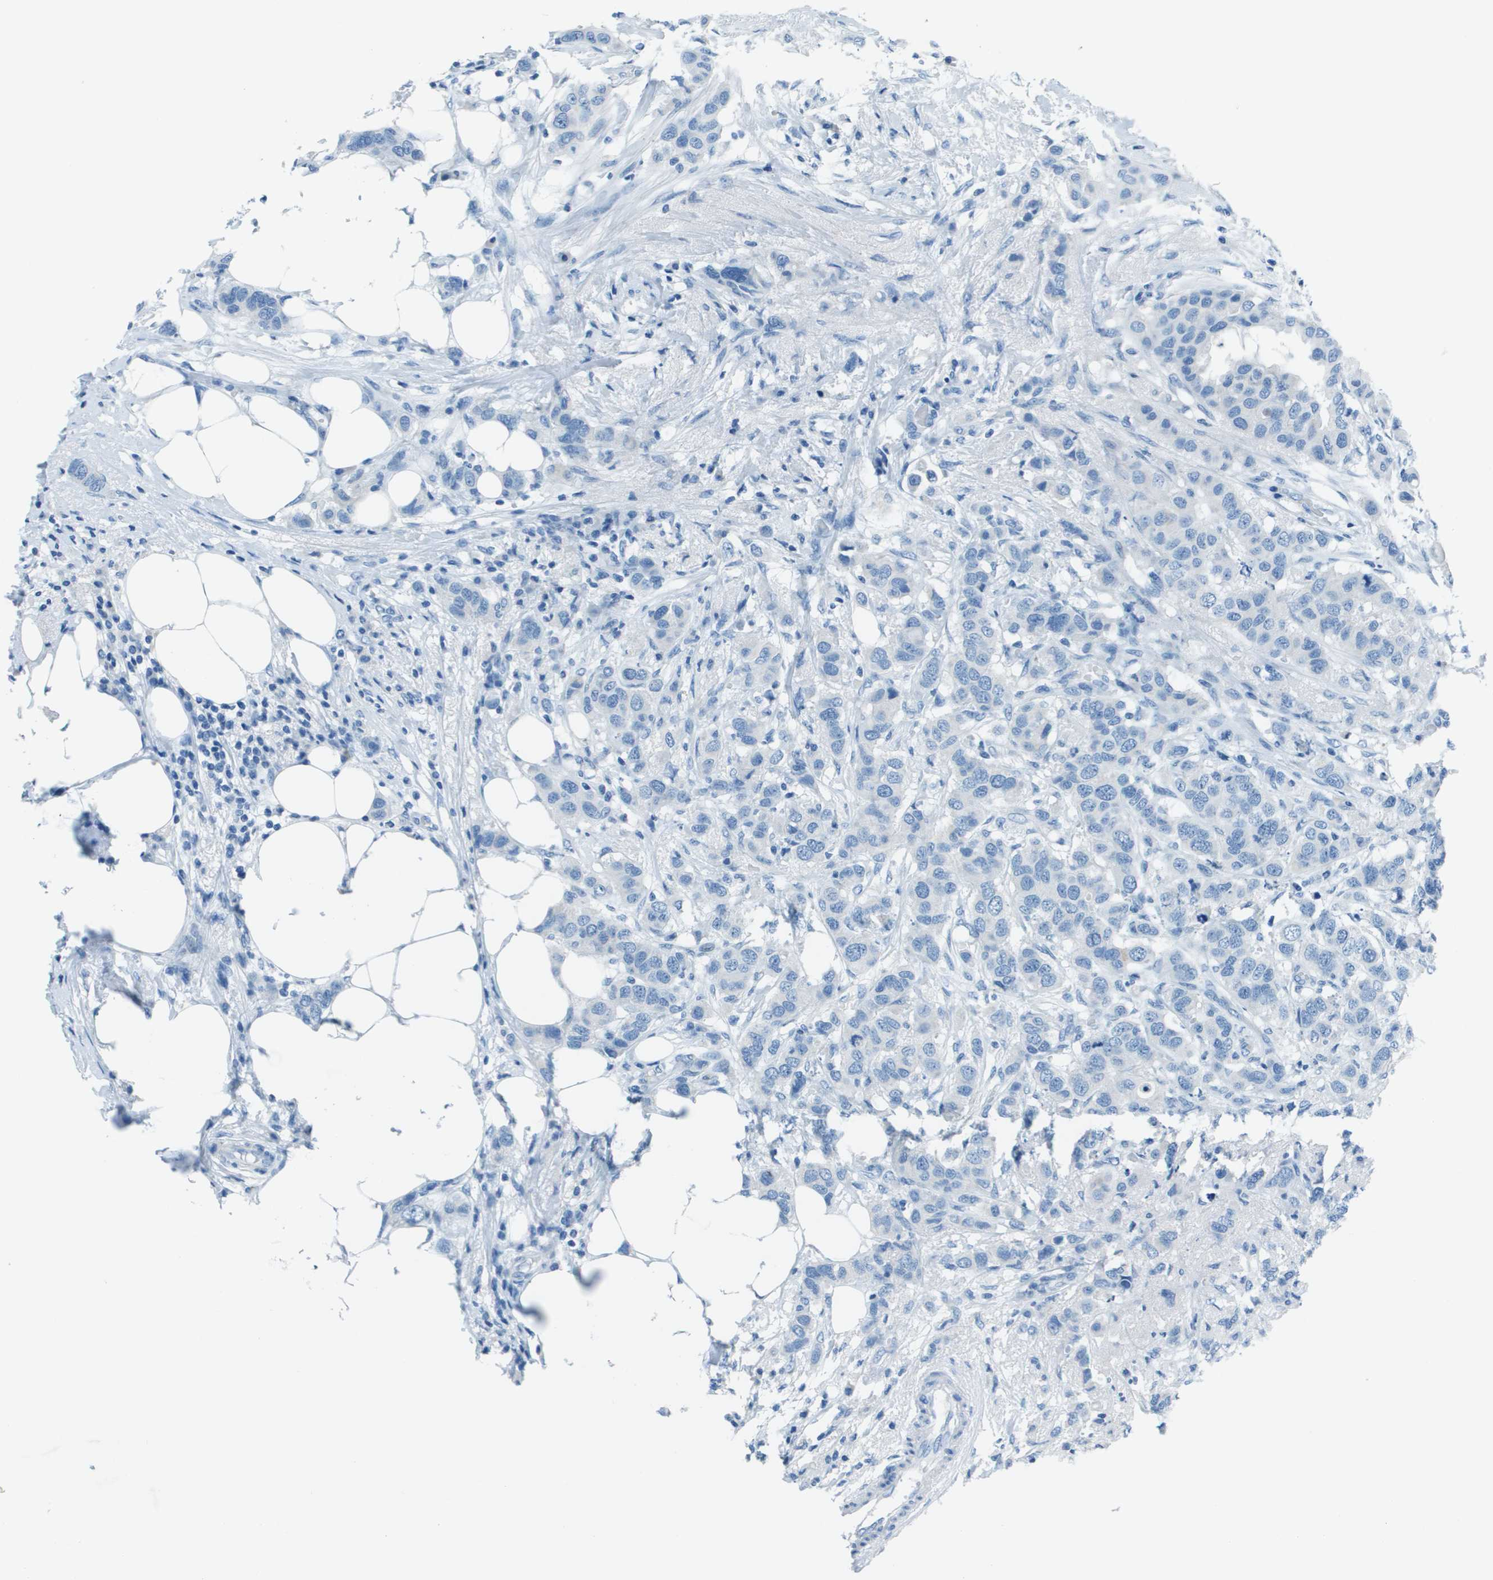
{"staining": {"intensity": "negative", "quantity": "none", "location": "none"}, "tissue": "breast cancer", "cell_type": "Tumor cells", "image_type": "cancer", "snomed": [{"axis": "morphology", "description": "Duct carcinoma"}, {"axis": "topography", "description": "Breast"}], "caption": "DAB immunohistochemical staining of invasive ductal carcinoma (breast) demonstrates no significant positivity in tumor cells.", "gene": "SLC16A10", "patient": {"sex": "female", "age": 50}}